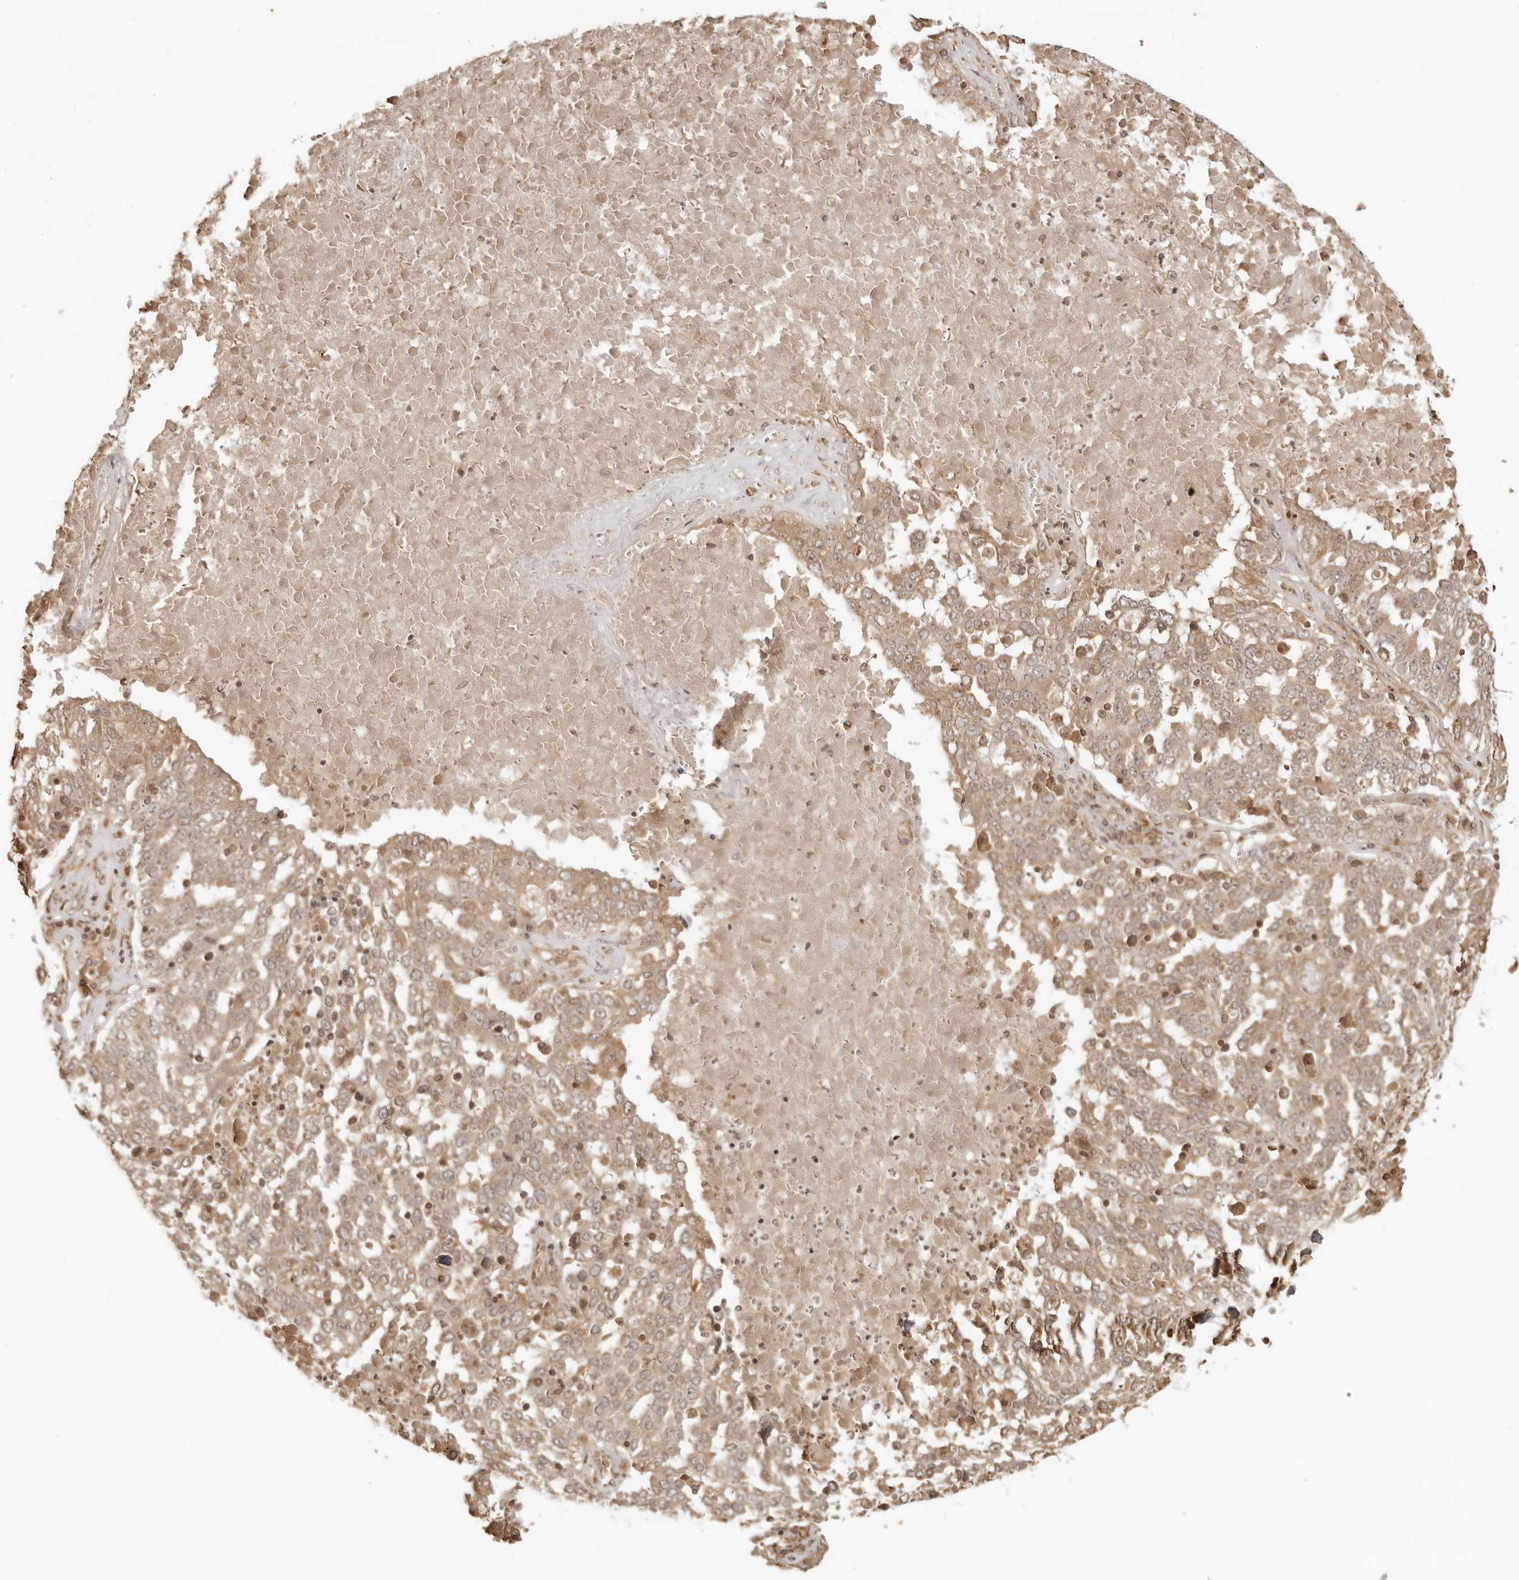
{"staining": {"intensity": "moderate", "quantity": ">75%", "location": "cytoplasmic/membranous"}, "tissue": "ovarian cancer", "cell_type": "Tumor cells", "image_type": "cancer", "snomed": [{"axis": "morphology", "description": "Carcinoma, endometroid"}, {"axis": "topography", "description": "Ovary"}], "caption": "Immunohistochemistry image of human ovarian endometroid carcinoma stained for a protein (brown), which exhibits medium levels of moderate cytoplasmic/membranous staining in approximately >75% of tumor cells.", "gene": "IKBKE", "patient": {"sex": "female", "age": 62}}